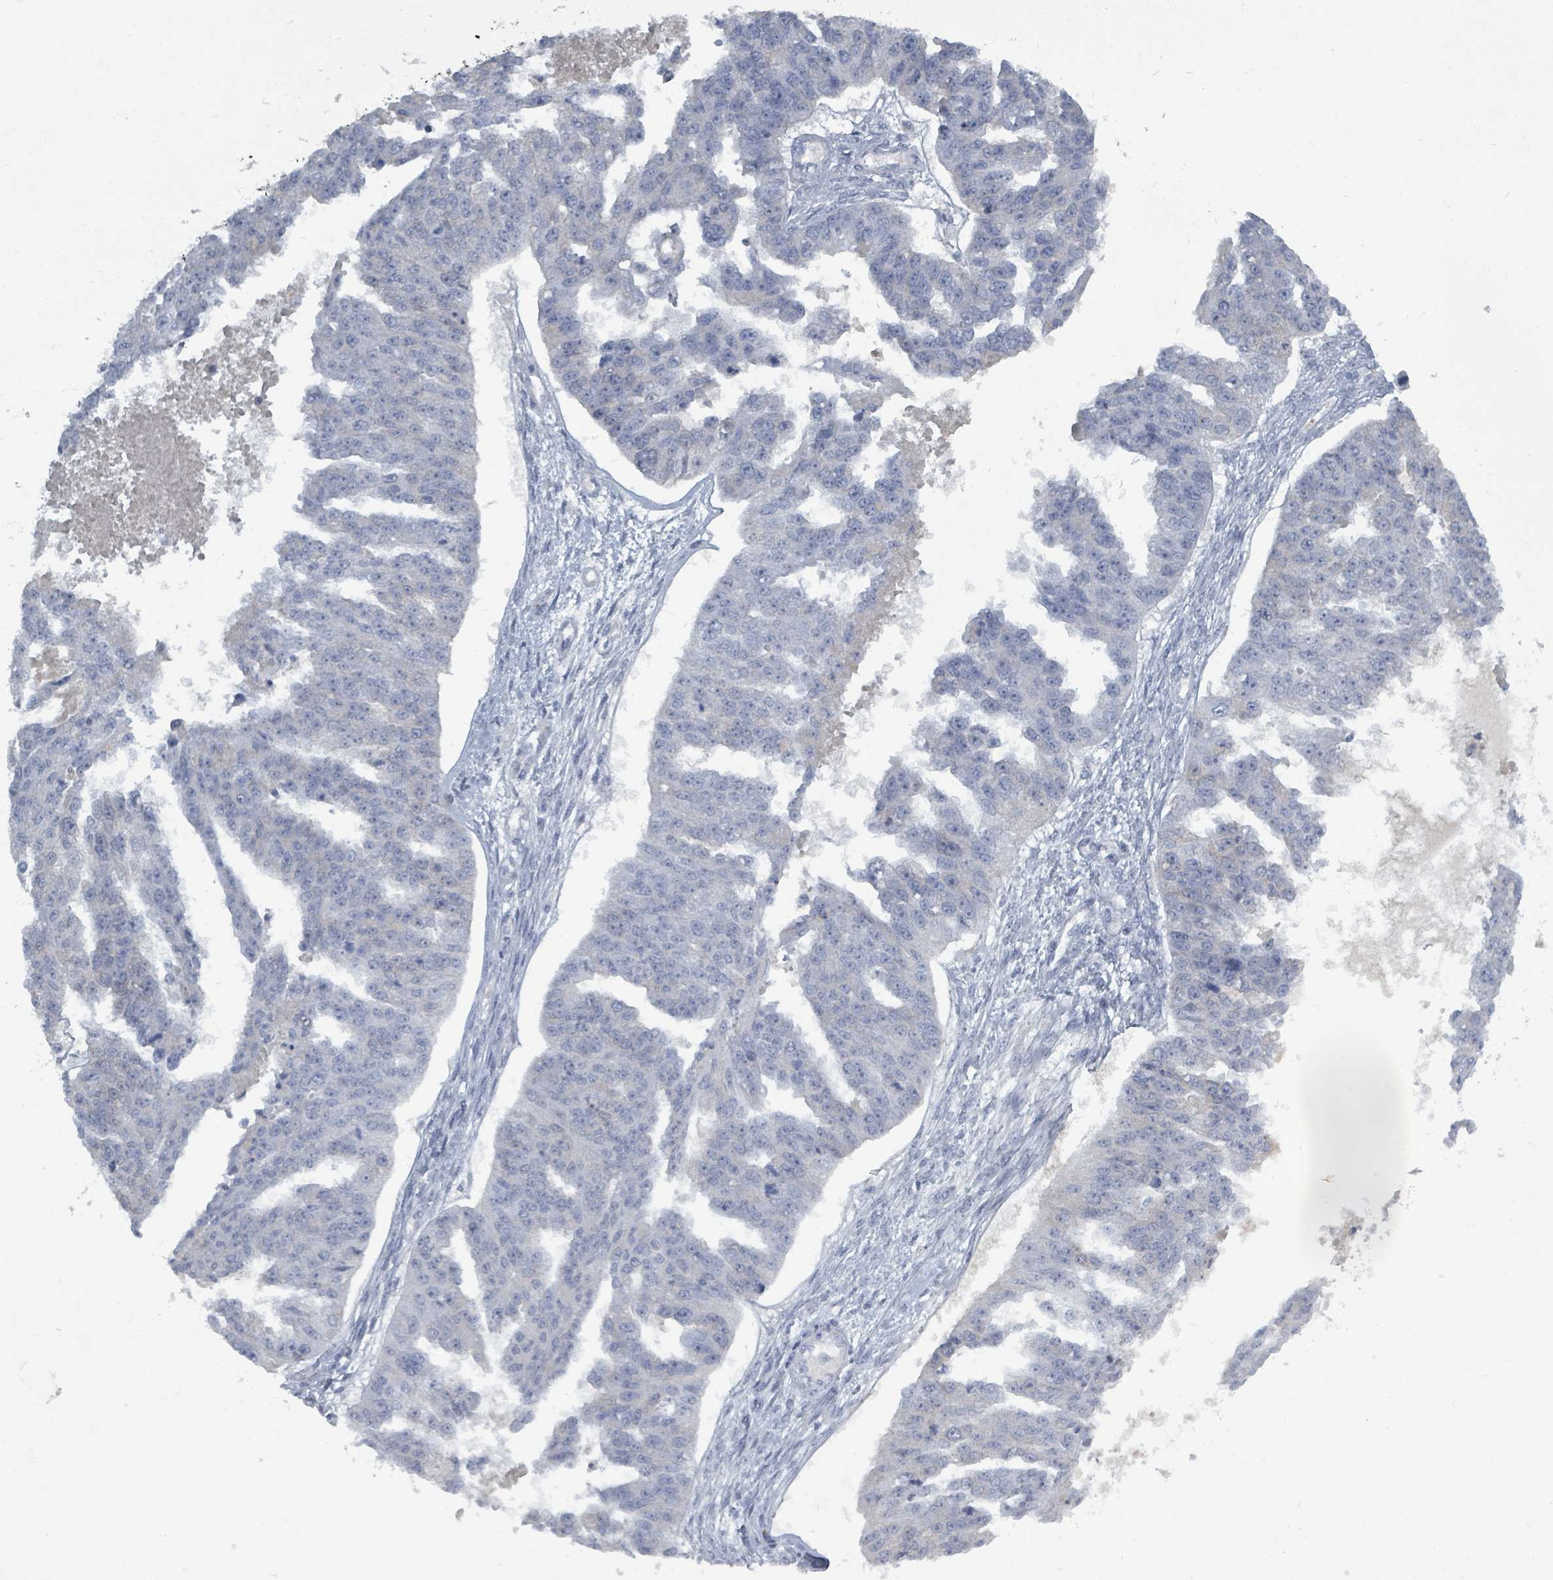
{"staining": {"intensity": "negative", "quantity": "none", "location": "none"}, "tissue": "ovarian cancer", "cell_type": "Tumor cells", "image_type": "cancer", "snomed": [{"axis": "morphology", "description": "Cystadenocarcinoma, serous, NOS"}, {"axis": "topography", "description": "Ovary"}], "caption": "The histopathology image displays no staining of tumor cells in ovarian cancer (serous cystadenocarcinoma).", "gene": "LEFTY2", "patient": {"sex": "female", "age": 58}}